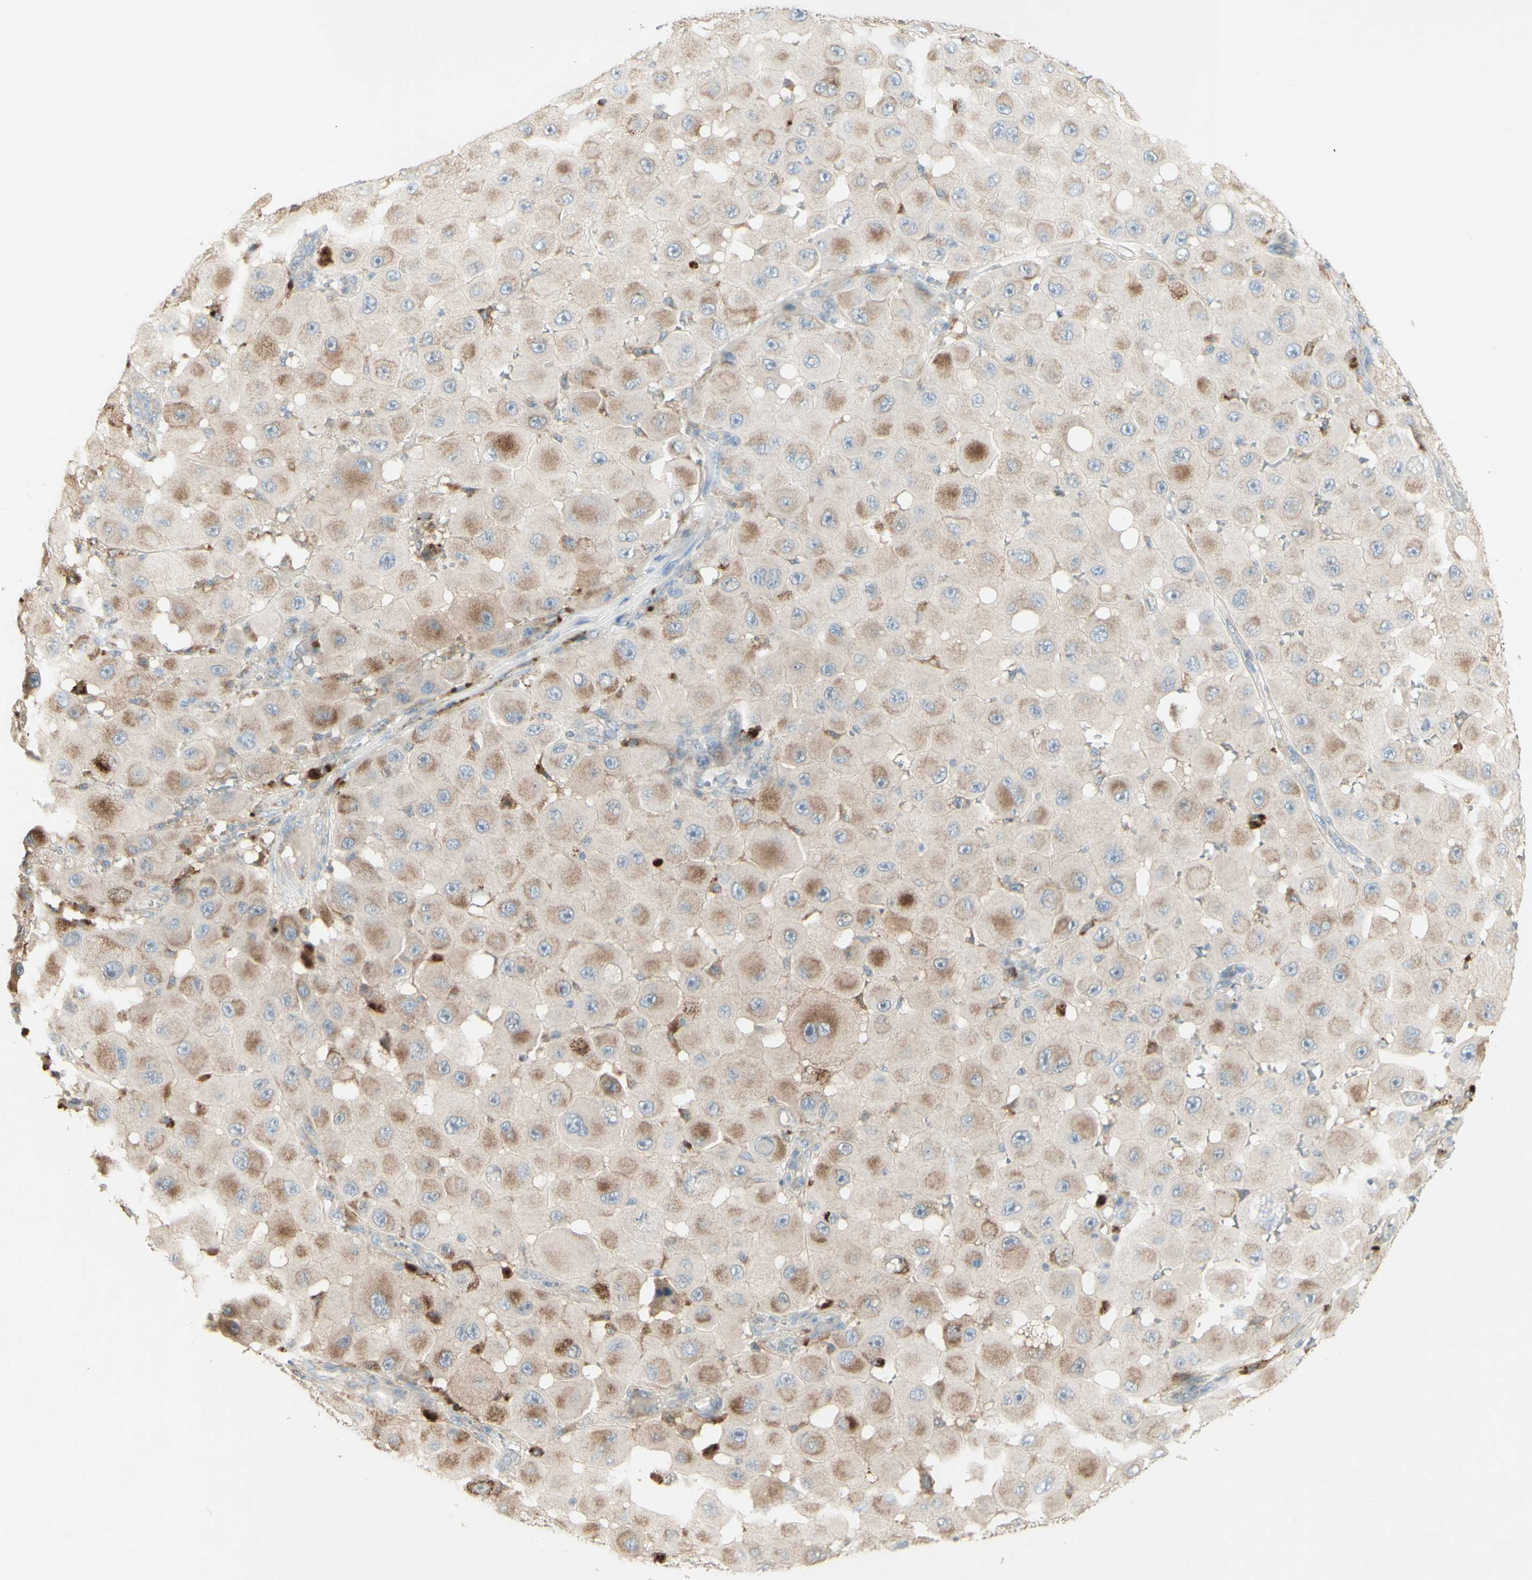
{"staining": {"intensity": "moderate", "quantity": "<25%", "location": "cytoplasmic/membranous"}, "tissue": "melanoma", "cell_type": "Tumor cells", "image_type": "cancer", "snomed": [{"axis": "morphology", "description": "Malignant melanoma, NOS"}, {"axis": "topography", "description": "Skin"}], "caption": "The histopathology image reveals immunohistochemical staining of malignant melanoma. There is moderate cytoplasmic/membranous expression is seen in approximately <25% of tumor cells. (Brightfield microscopy of DAB IHC at high magnification).", "gene": "CNTNAP1", "patient": {"sex": "female", "age": 81}}